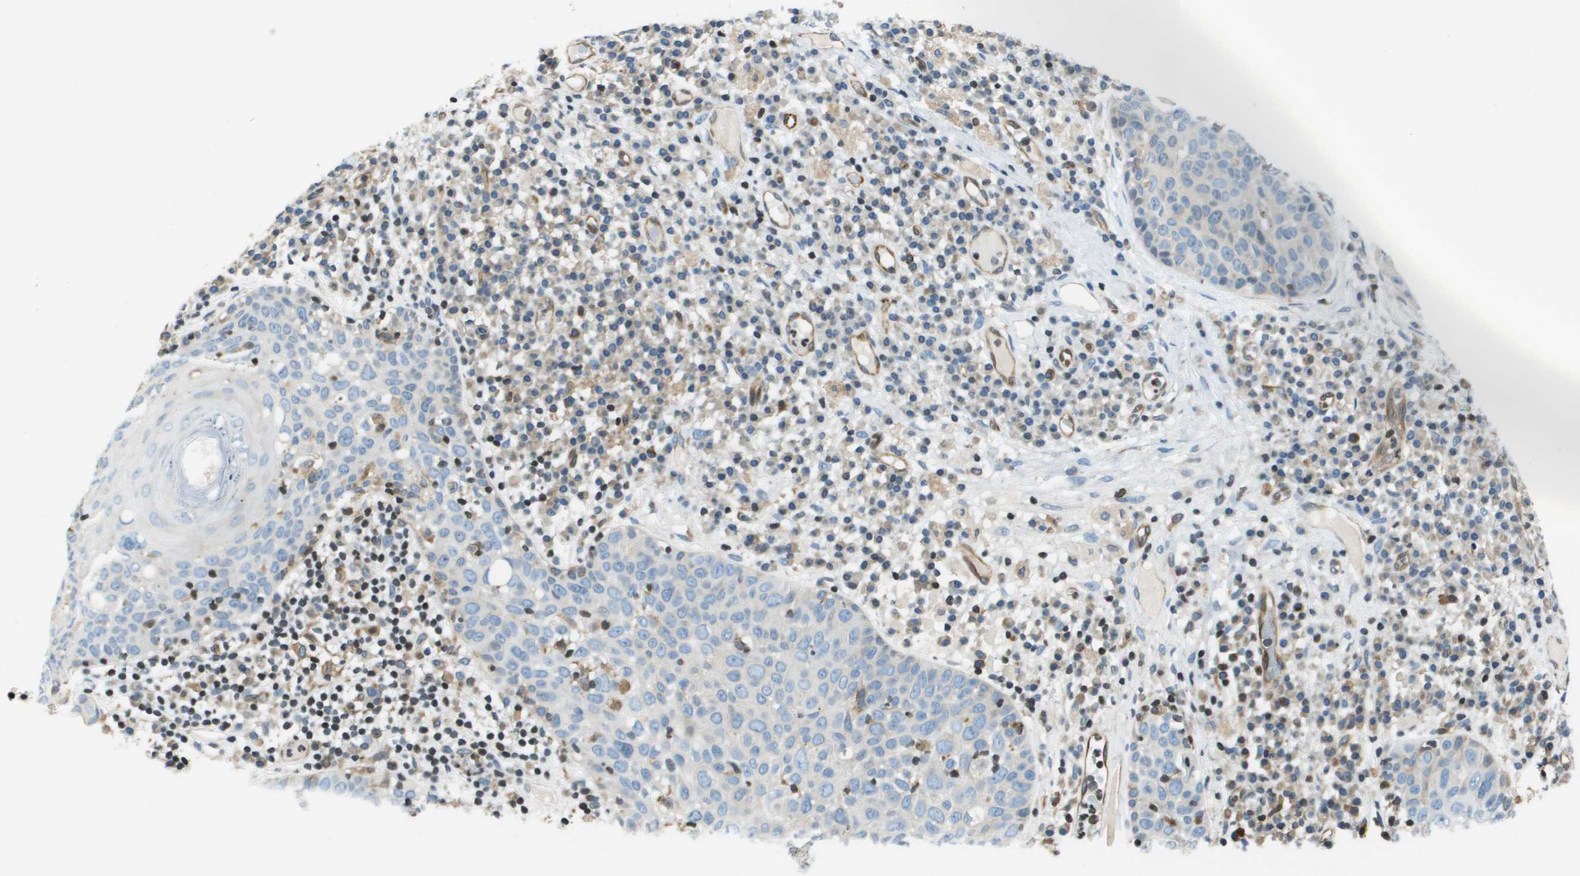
{"staining": {"intensity": "negative", "quantity": "none", "location": "none"}, "tissue": "skin cancer", "cell_type": "Tumor cells", "image_type": "cancer", "snomed": [{"axis": "morphology", "description": "Squamous cell carcinoma in situ, NOS"}, {"axis": "morphology", "description": "Squamous cell carcinoma, NOS"}, {"axis": "topography", "description": "Skin"}], "caption": "The image shows no significant expression in tumor cells of skin squamous cell carcinoma.", "gene": "ESYT1", "patient": {"sex": "male", "age": 93}}